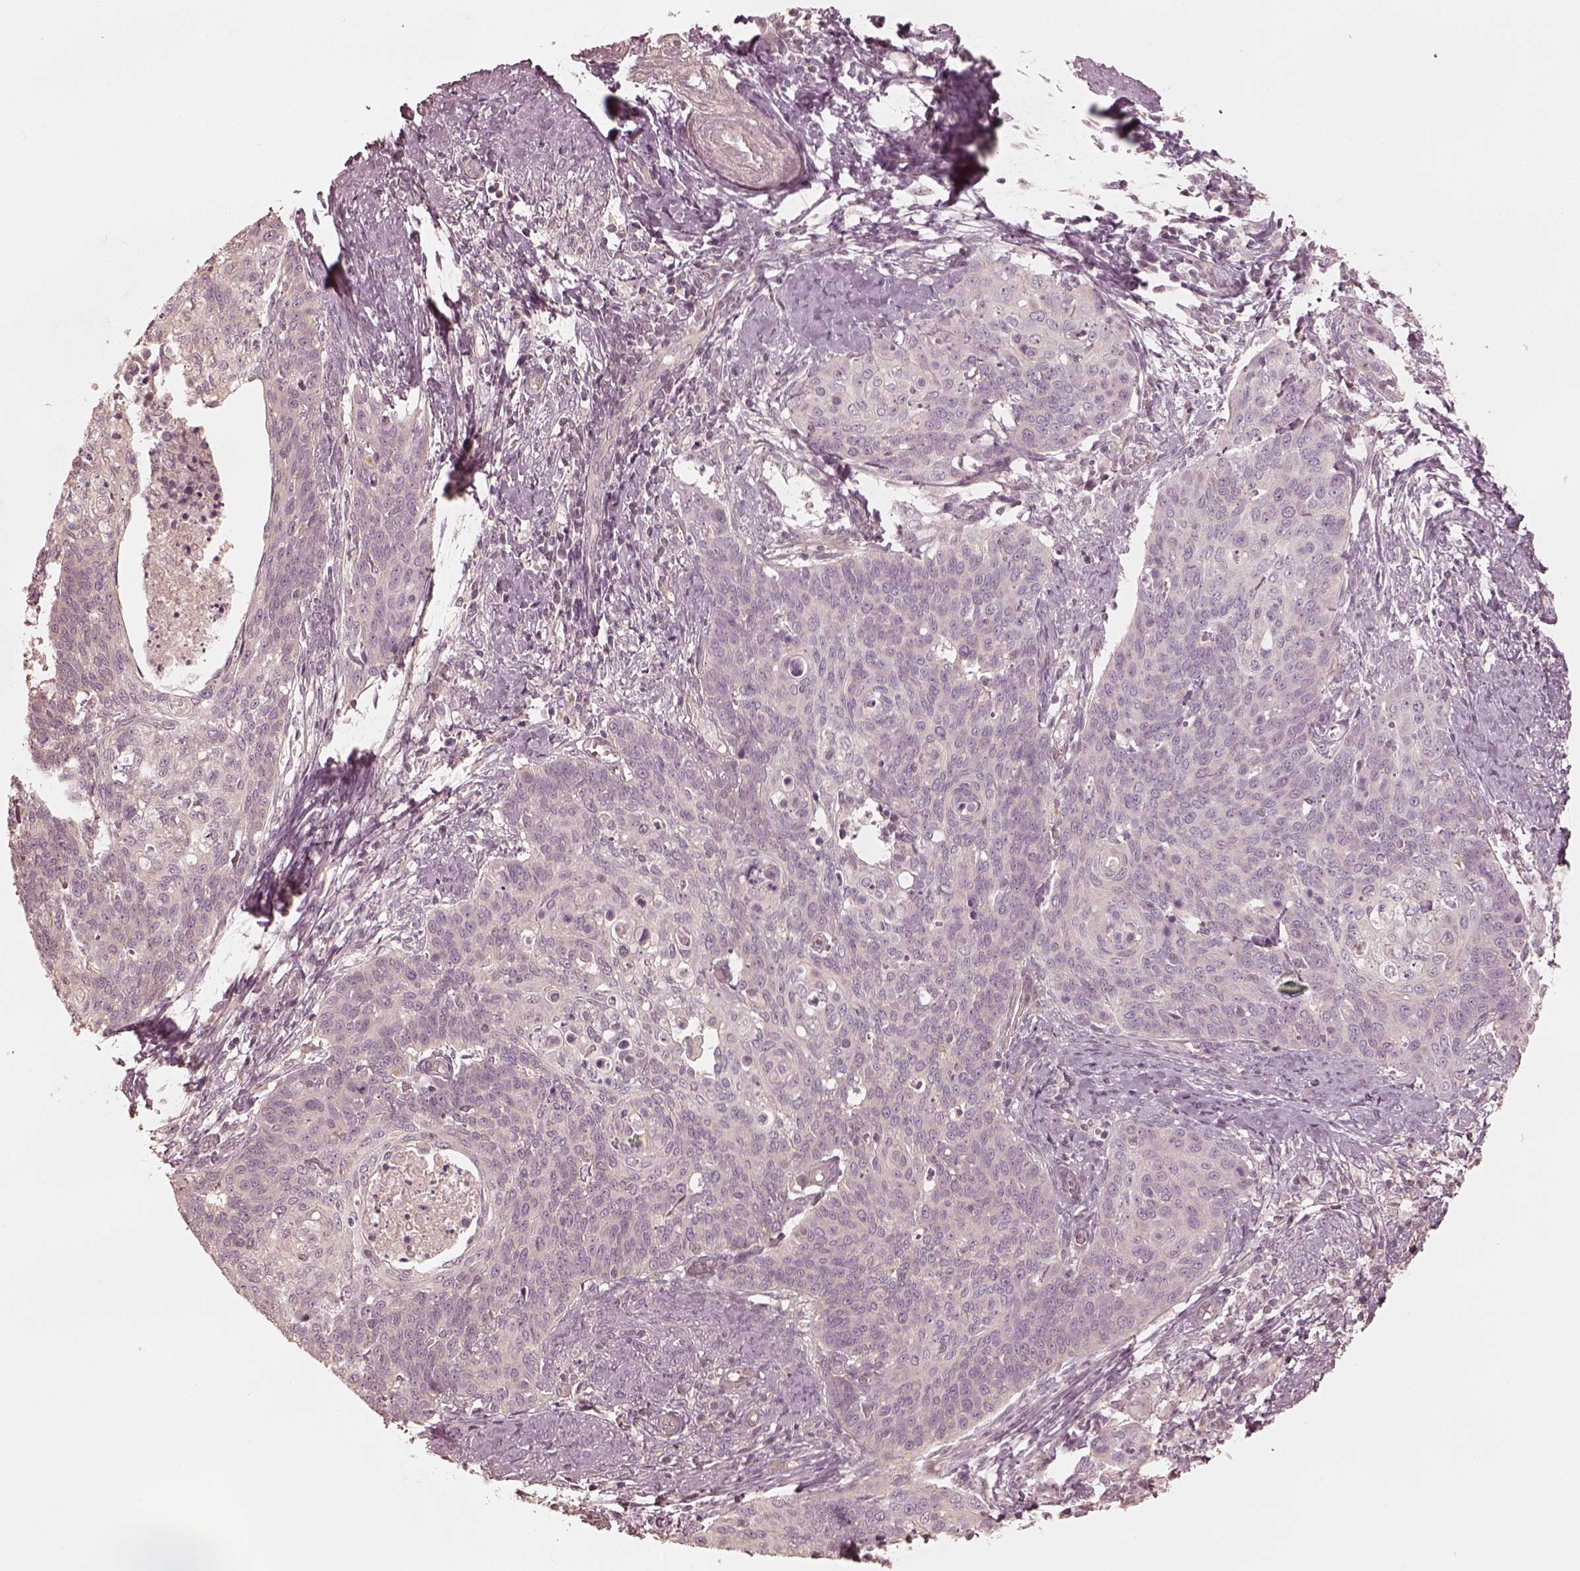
{"staining": {"intensity": "negative", "quantity": "none", "location": "none"}, "tissue": "cervical cancer", "cell_type": "Tumor cells", "image_type": "cancer", "snomed": [{"axis": "morphology", "description": "Normal tissue, NOS"}, {"axis": "morphology", "description": "Squamous cell carcinoma, NOS"}, {"axis": "topography", "description": "Cervix"}], "caption": "Cervical cancer (squamous cell carcinoma) was stained to show a protein in brown. There is no significant expression in tumor cells.", "gene": "KIF5C", "patient": {"sex": "female", "age": 39}}